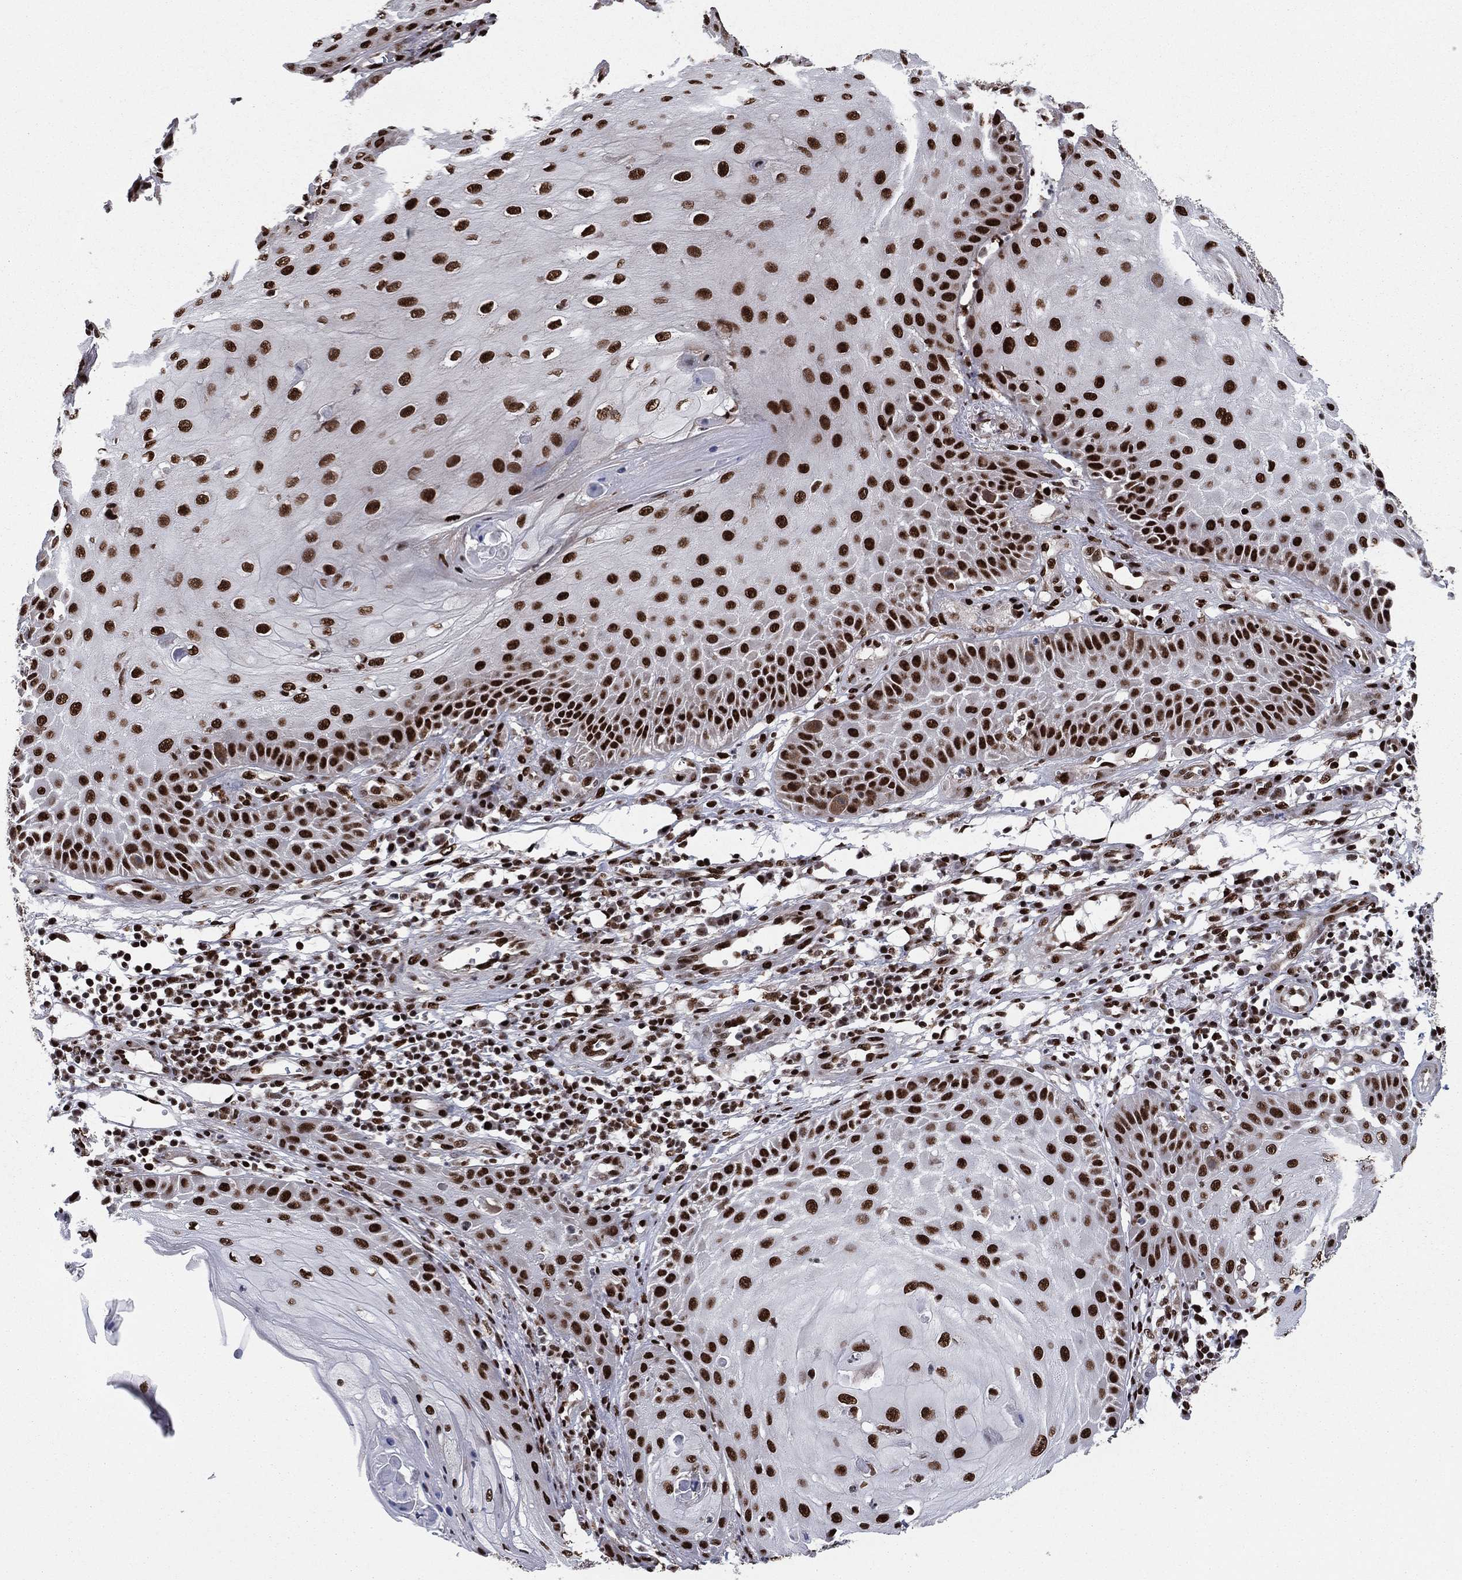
{"staining": {"intensity": "strong", "quantity": ">75%", "location": "nuclear"}, "tissue": "skin cancer", "cell_type": "Tumor cells", "image_type": "cancer", "snomed": [{"axis": "morphology", "description": "Squamous cell carcinoma, NOS"}, {"axis": "topography", "description": "Skin"}], "caption": "Tumor cells display high levels of strong nuclear staining in approximately >75% of cells in skin cancer (squamous cell carcinoma).", "gene": "TP53BP1", "patient": {"sex": "male", "age": 70}}